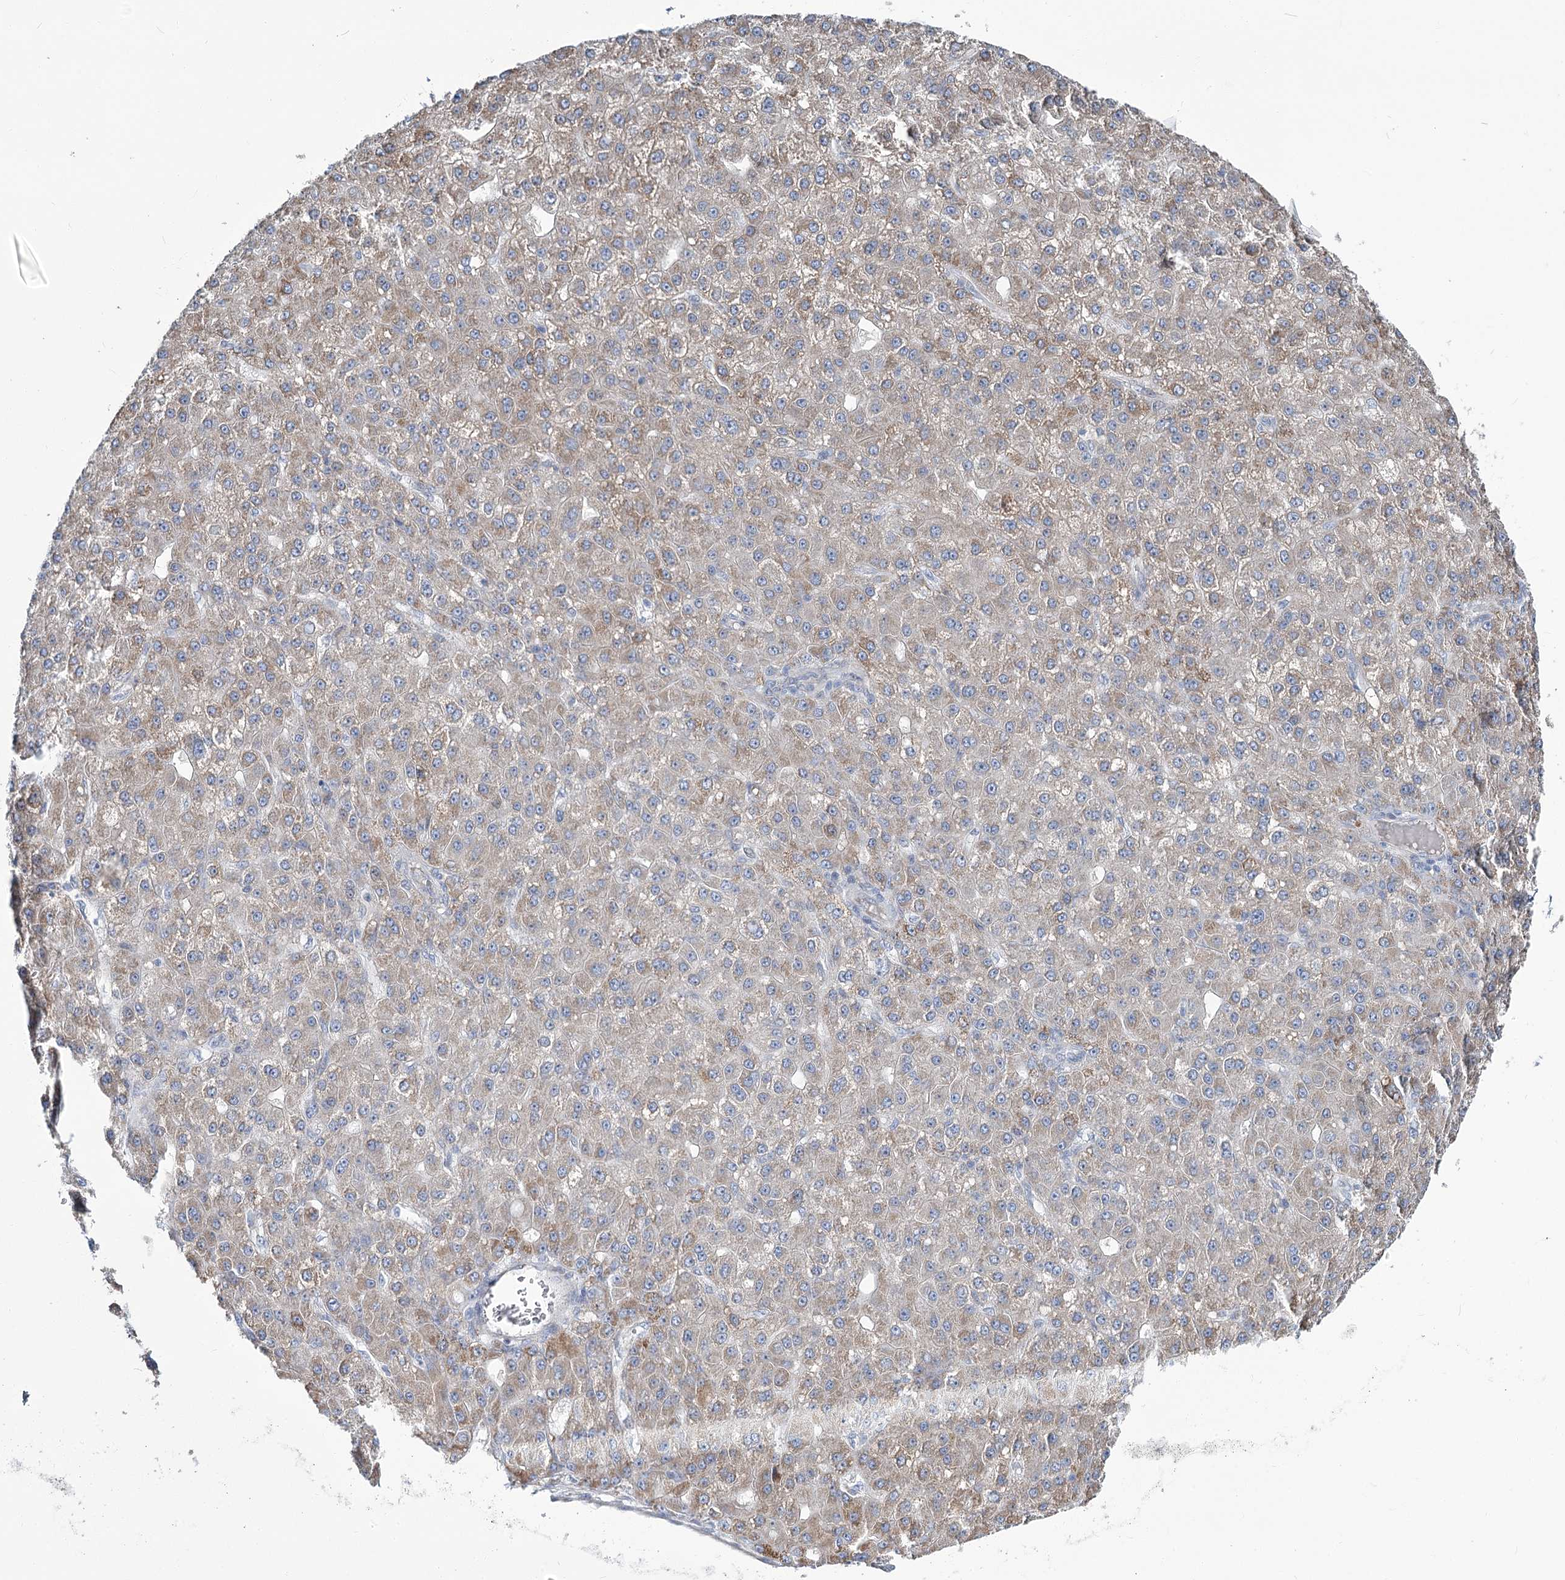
{"staining": {"intensity": "weak", "quantity": "25%-75%", "location": "cytoplasmic/membranous"}, "tissue": "liver cancer", "cell_type": "Tumor cells", "image_type": "cancer", "snomed": [{"axis": "morphology", "description": "Carcinoma, Hepatocellular, NOS"}, {"axis": "topography", "description": "Liver"}], "caption": "Tumor cells show weak cytoplasmic/membranous positivity in approximately 25%-75% of cells in liver cancer. Immunohistochemistry (ihc) stains the protein in brown and the nuclei are stained blue.", "gene": "CPLANE1", "patient": {"sex": "male", "age": 67}}